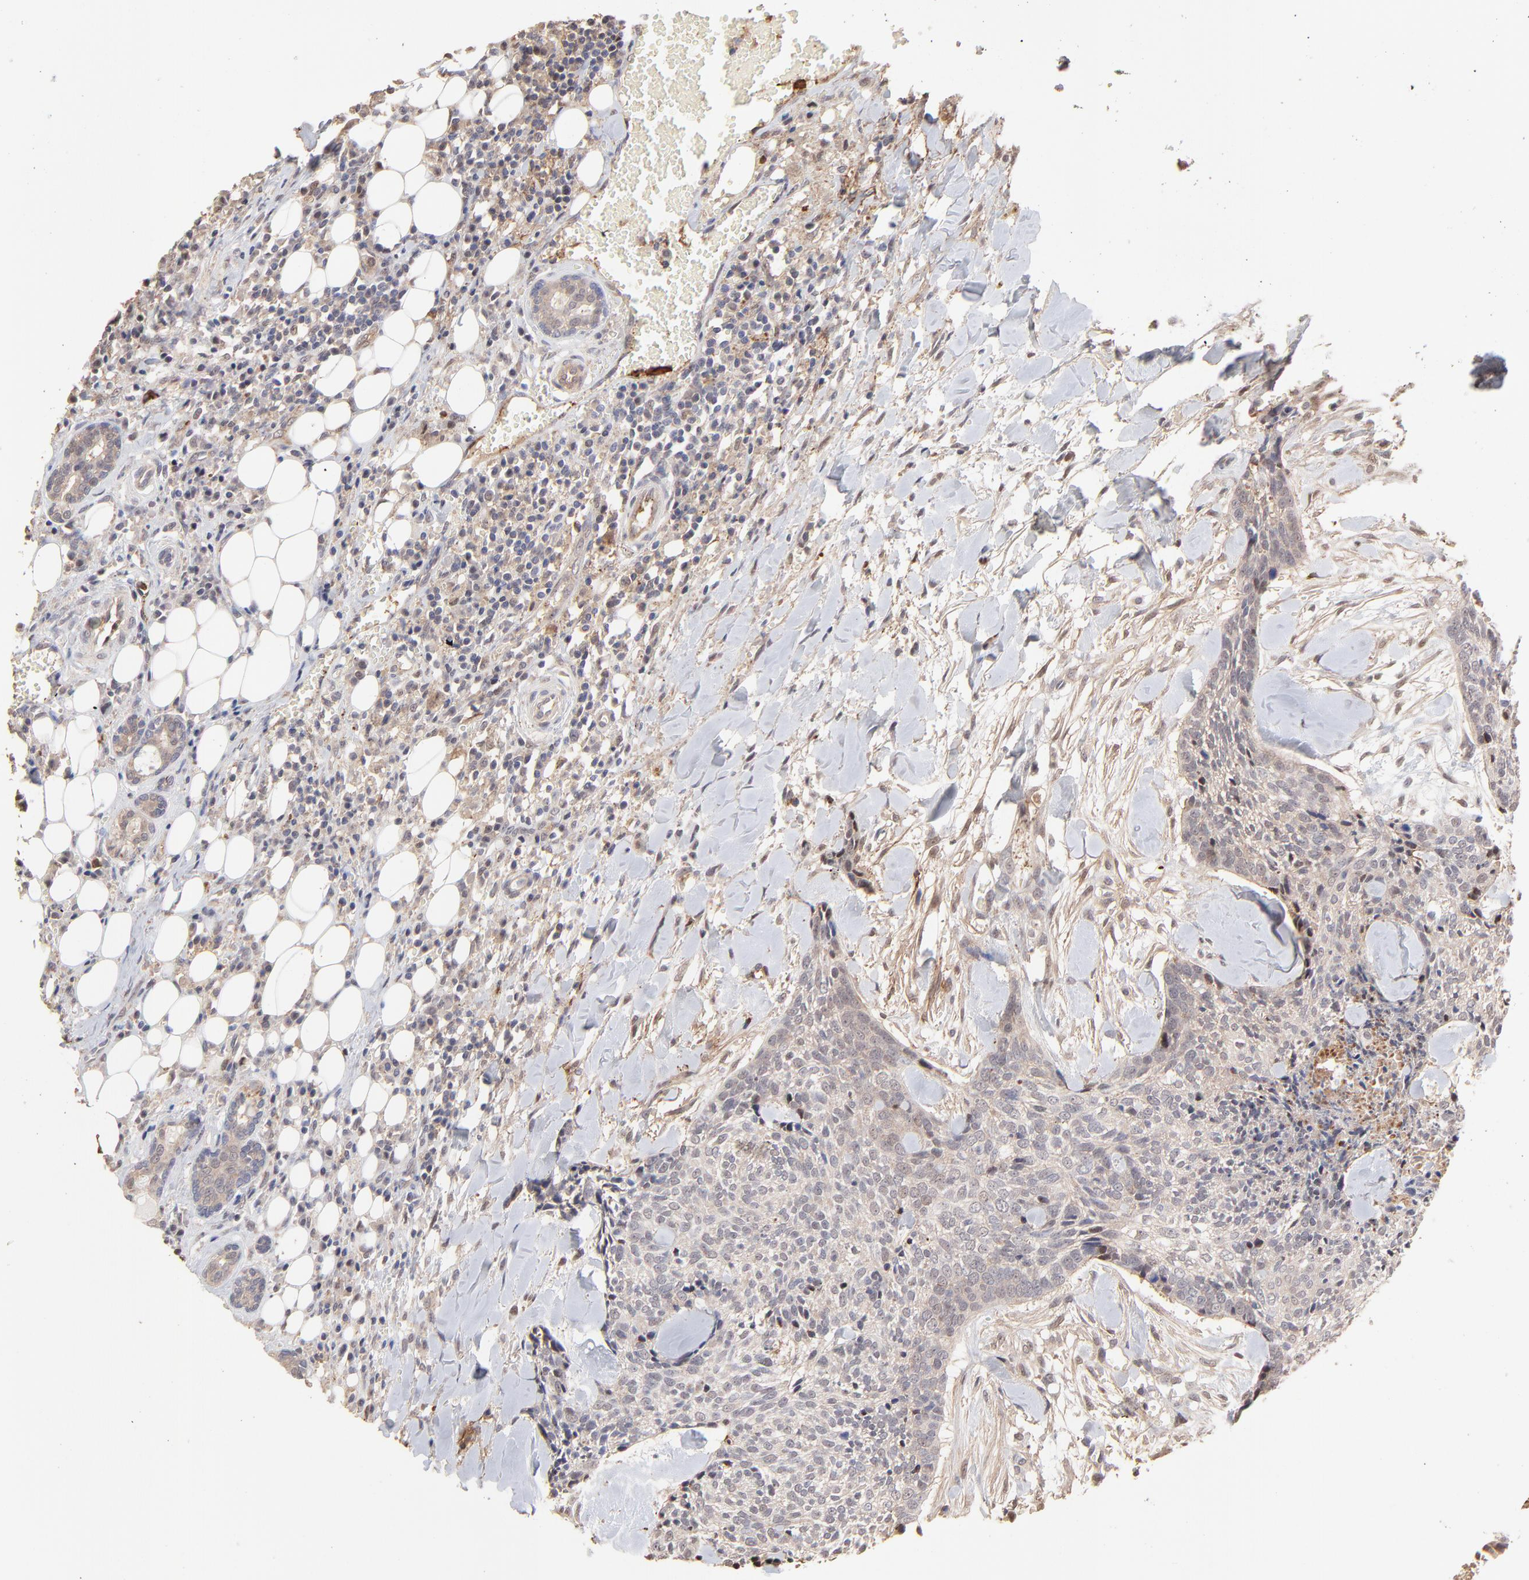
{"staining": {"intensity": "moderate", "quantity": "<25%", "location": "cytoplasmic/membranous,nuclear"}, "tissue": "head and neck cancer", "cell_type": "Tumor cells", "image_type": "cancer", "snomed": [{"axis": "morphology", "description": "Squamous cell carcinoma, NOS"}, {"axis": "topography", "description": "Salivary gland"}, {"axis": "topography", "description": "Head-Neck"}], "caption": "The image demonstrates immunohistochemical staining of head and neck cancer (squamous cell carcinoma). There is moderate cytoplasmic/membranous and nuclear expression is identified in approximately <25% of tumor cells.", "gene": "PSMD14", "patient": {"sex": "male", "age": 70}}